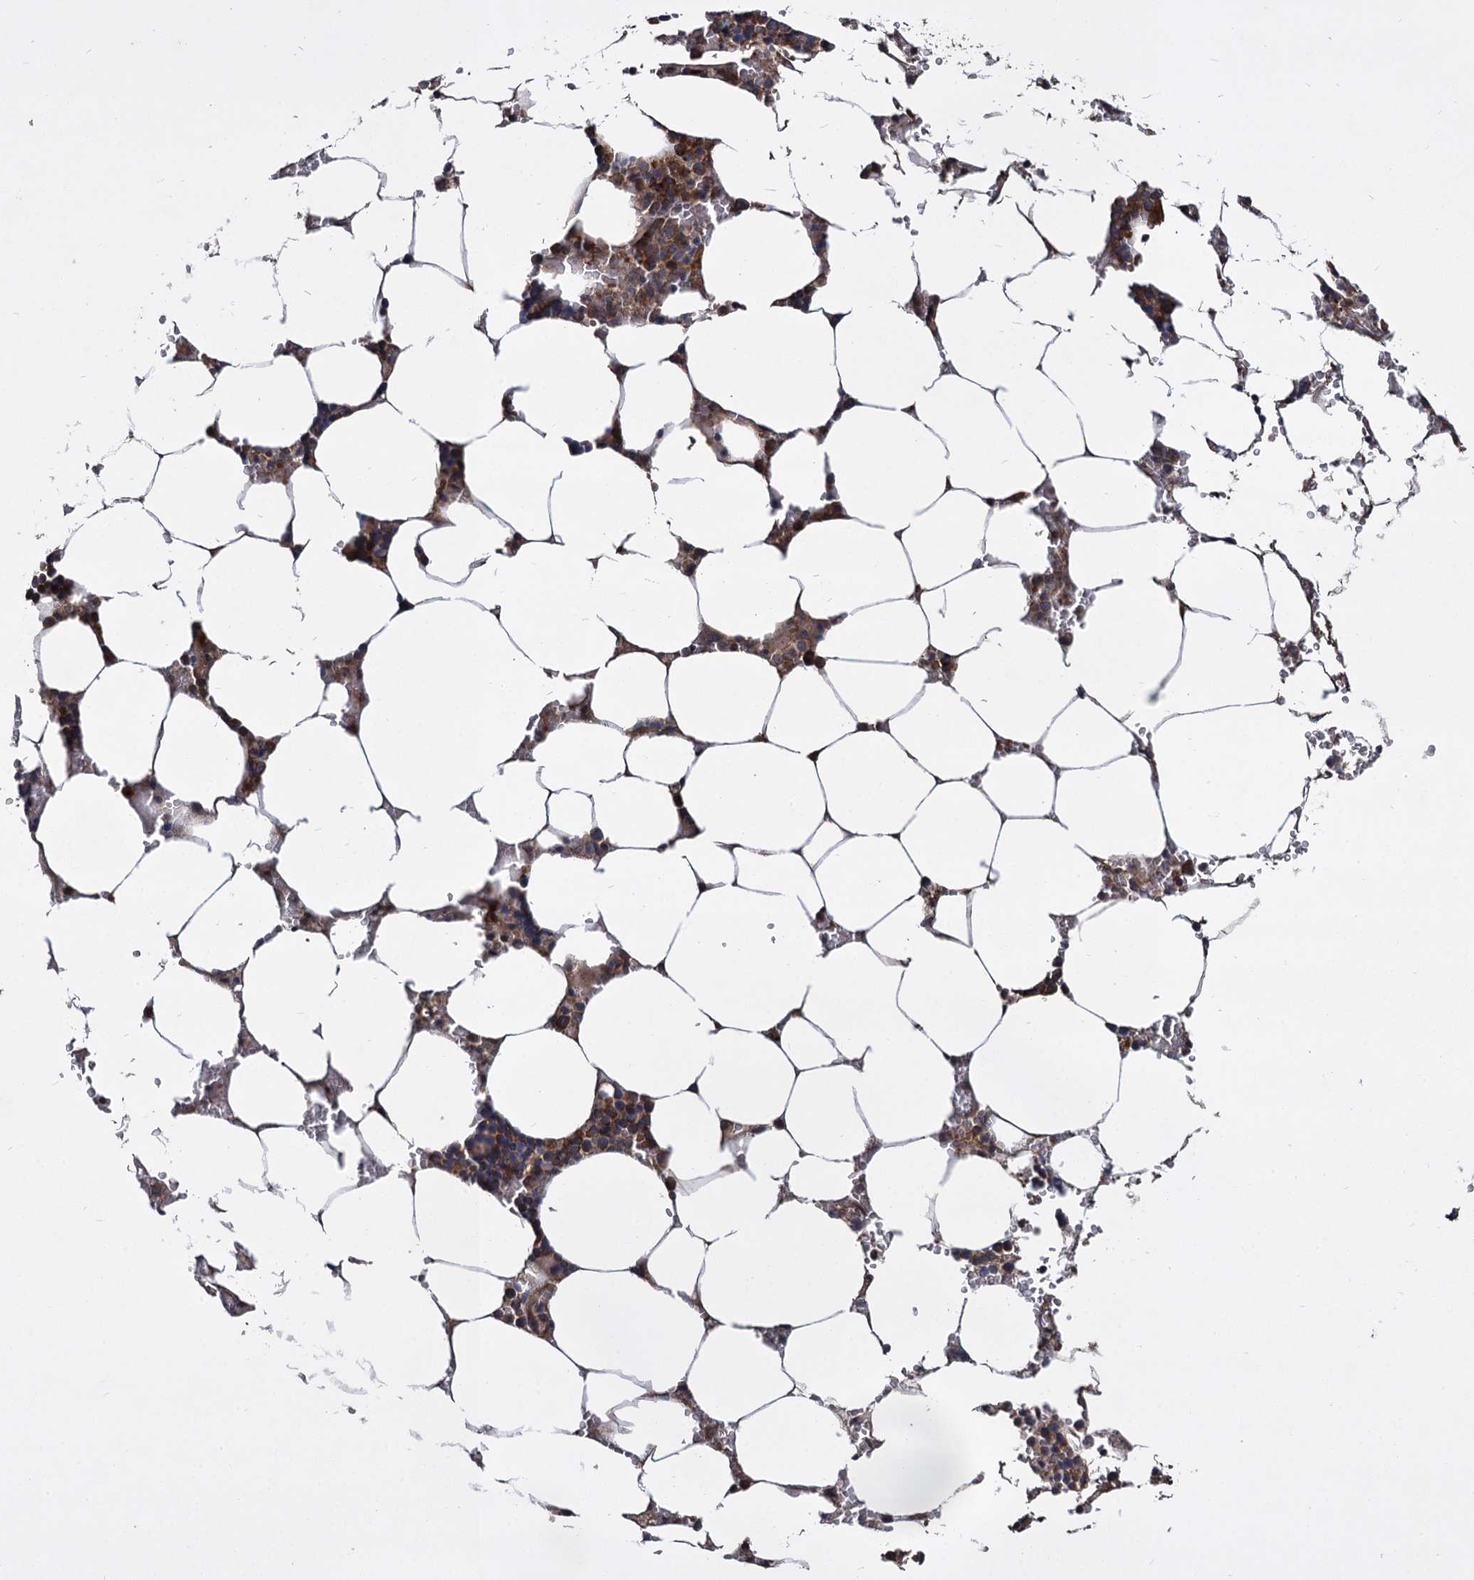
{"staining": {"intensity": "moderate", "quantity": "25%-75%", "location": "cytoplasmic/membranous"}, "tissue": "bone marrow", "cell_type": "Hematopoietic cells", "image_type": "normal", "snomed": [{"axis": "morphology", "description": "Normal tissue, NOS"}, {"axis": "topography", "description": "Bone marrow"}], "caption": "IHC histopathology image of normal bone marrow stained for a protein (brown), which reveals medium levels of moderate cytoplasmic/membranous positivity in about 25%-75% of hematopoietic cells.", "gene": "INPPL1", "patient": {"sex": "male", "age": 70}}